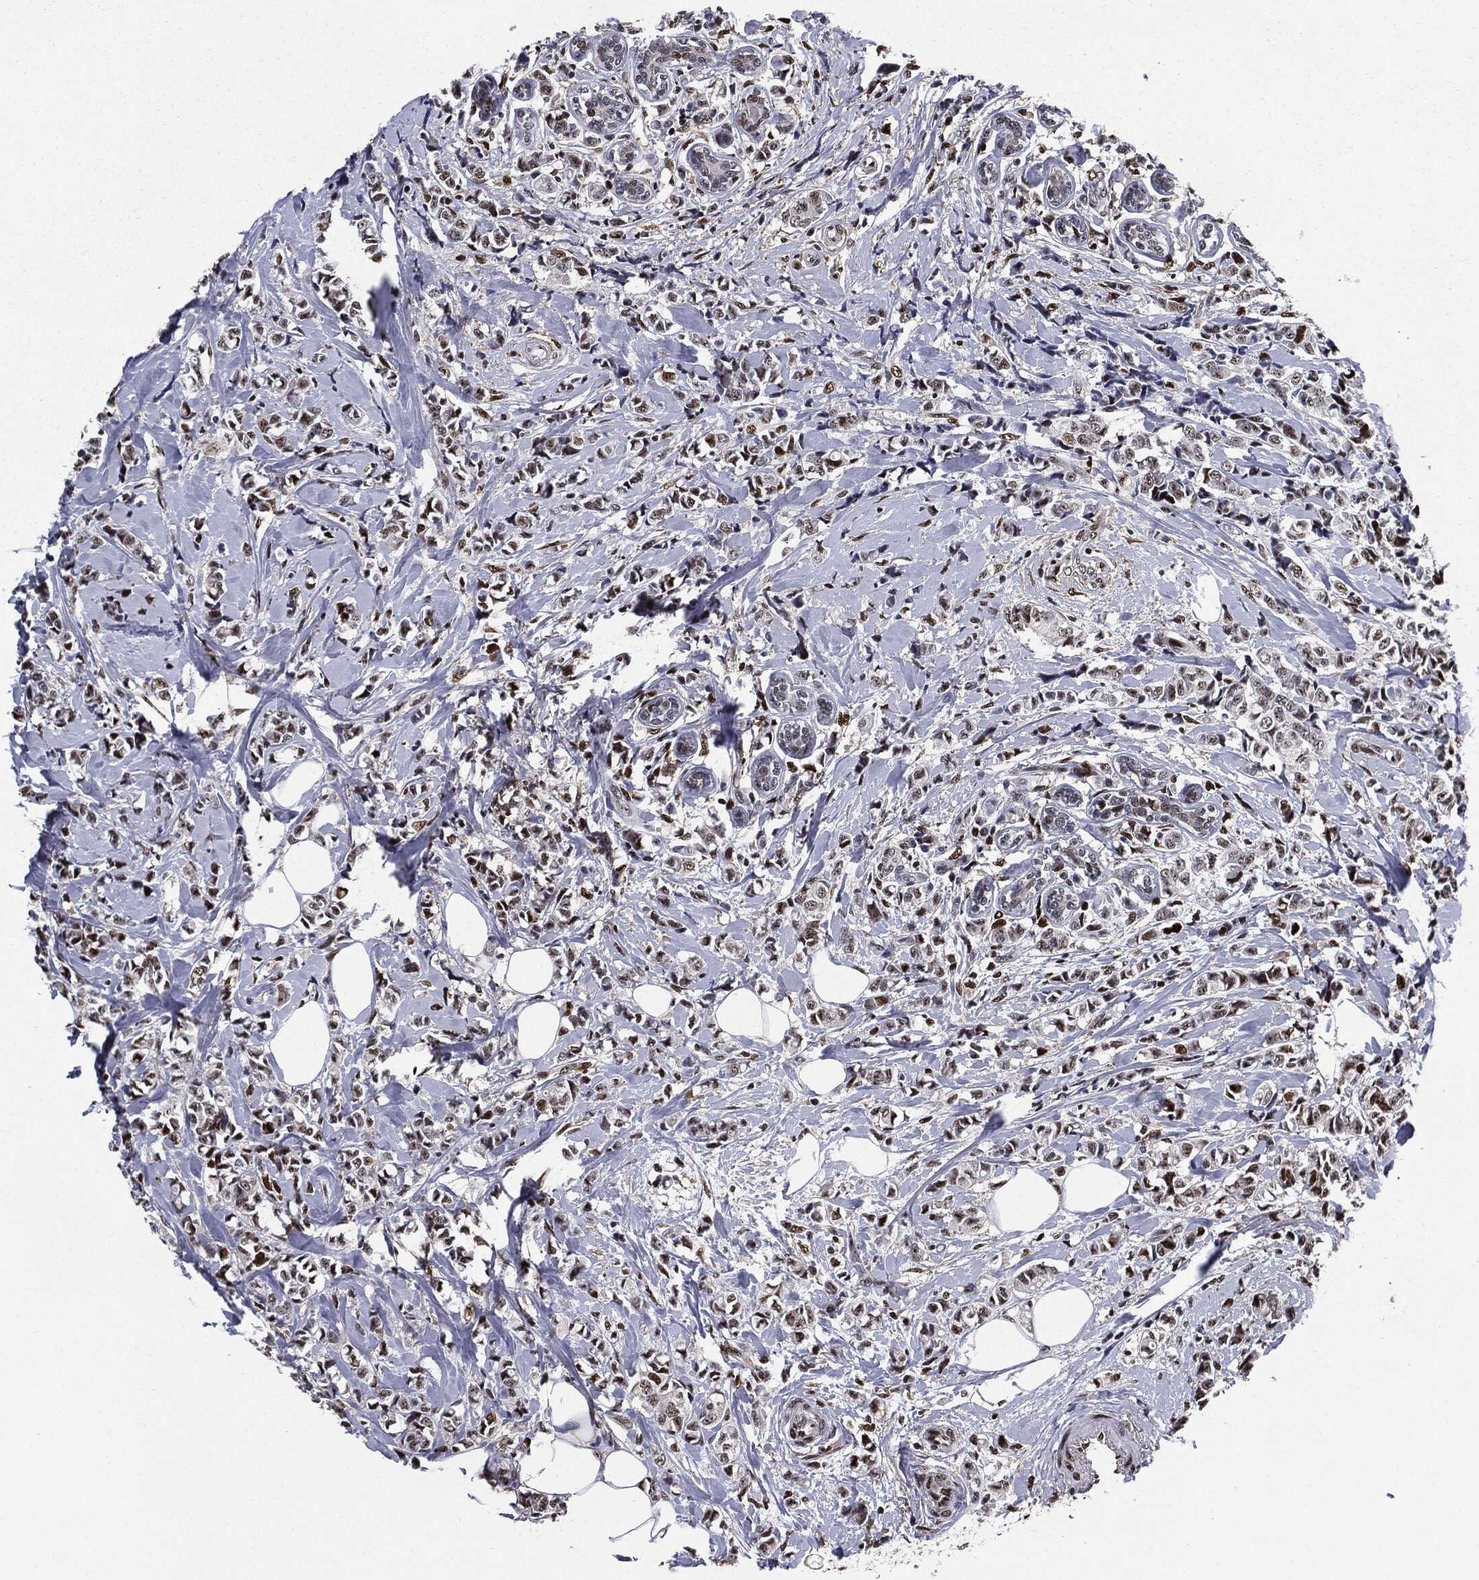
{"staining": {"intensity": "strong", "quantity": "<25%", "location": "nuclear"}, "tissue": "breast cancer", "cell_type": "Tumor cells", "image_type": "cancer", "snomed": [{"axis": "morphology", "description": "Normal tissue, NOS"}, {"axis": "morphology", "description": "Duct carcinoma"}, {"axis": "topography", "description": "Breast"}], "caption": "There is medium levels of strong nuclear expression in tumor cells of breast invasive ductal carcinoma, as demonstrated by immunohistochemical staining (brown color).", "gene": "JUN", "patient": {"sex": "female", "age": 44}}